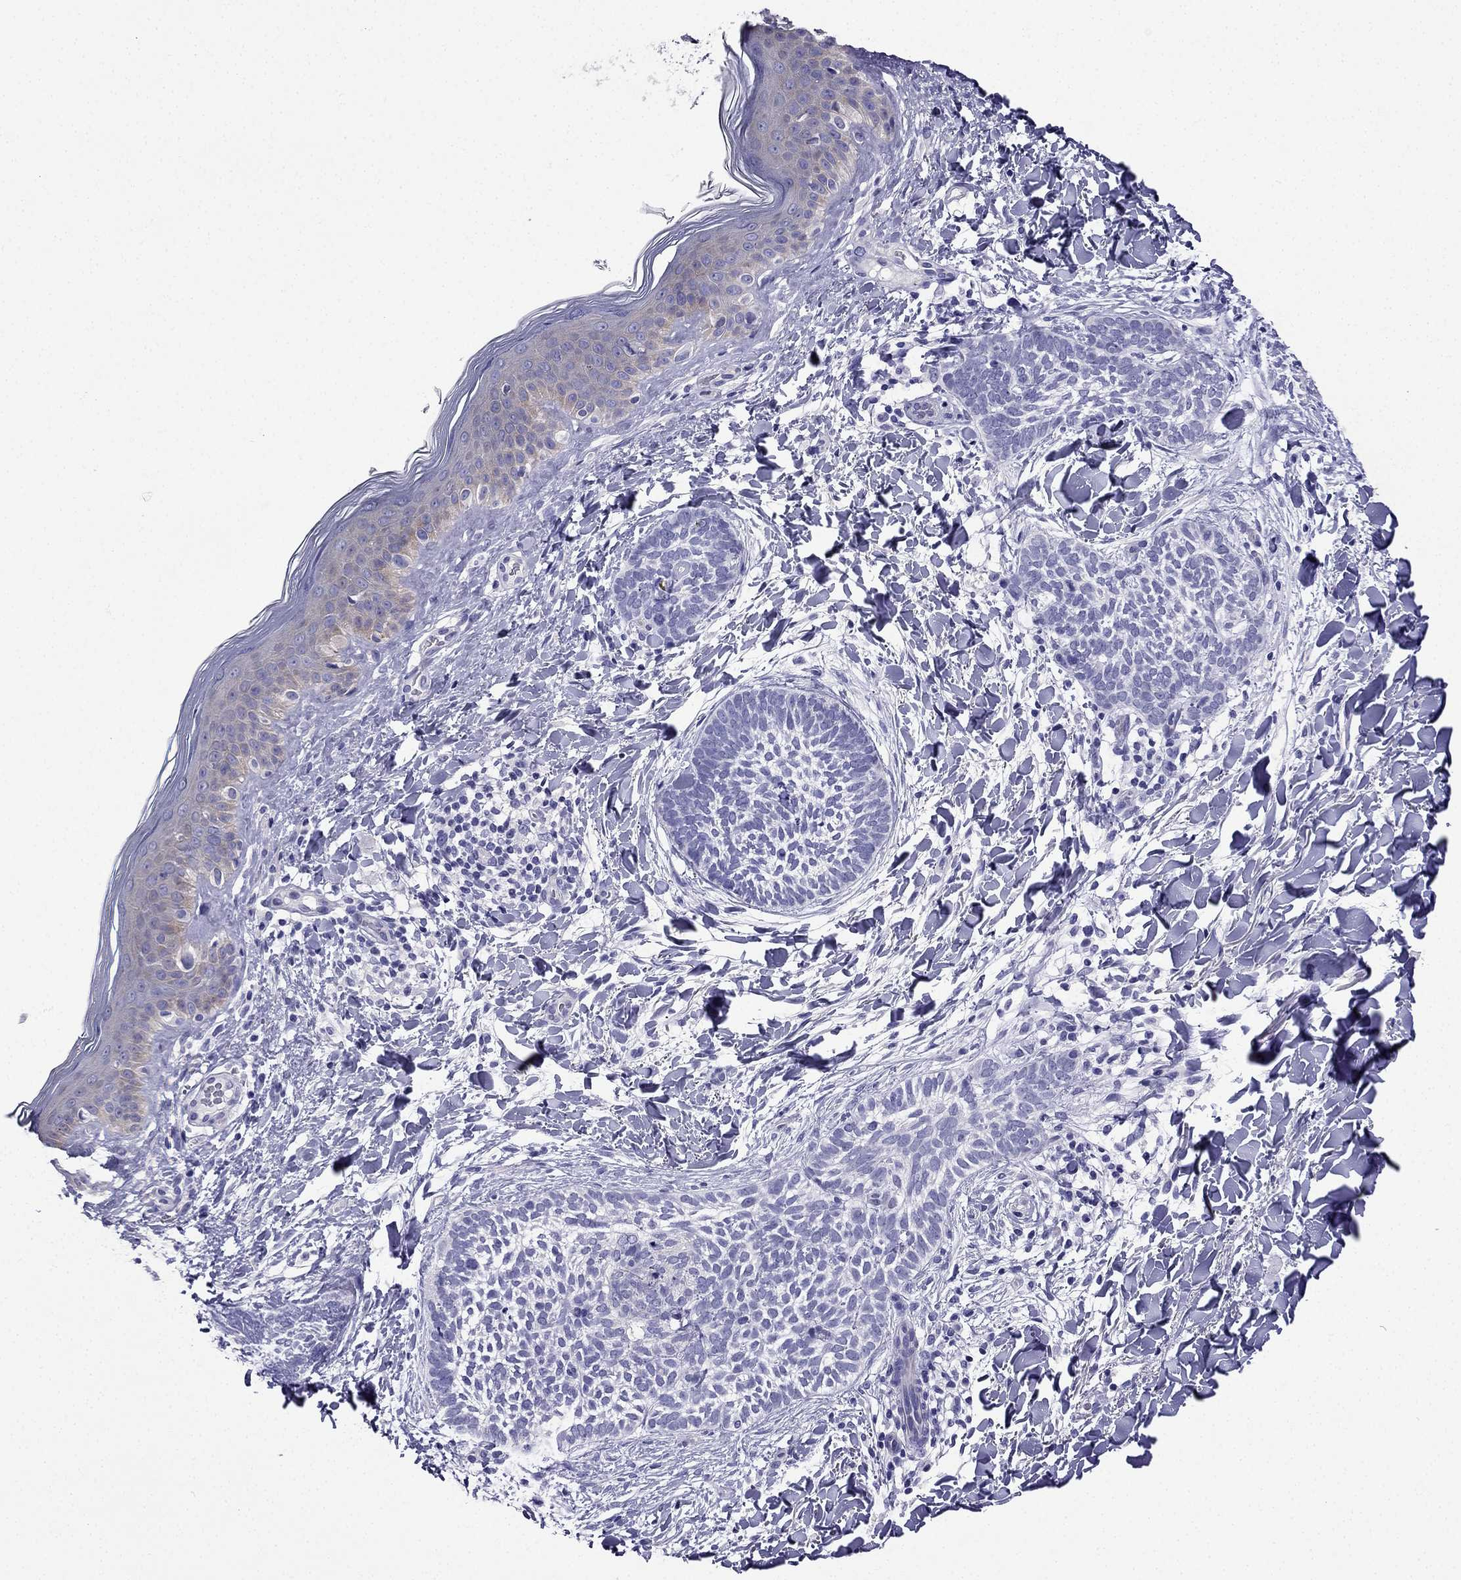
{"staining": {"intensity": "negative", "quantity": "none", "location": "none"}, "tissue": "skin cancer", "cell_type": "Tumor cells", "image_type": "cancer", "snomed": [{"axis": "morphology", "description": "Normal tissue, NOS"}, {"axis": "morphology", "description": "Basal cell carcinoma"}, {"axis": "topography", "description": "Skin"}], "caption": "An IHC histopathology image of basal cell carcinoma (skin) is shown. There is no staining in tumor cells of basal cell carcinoma (skin).", "gene": "KCNJ10", "patient": {"sex": "male", "age": 46}}